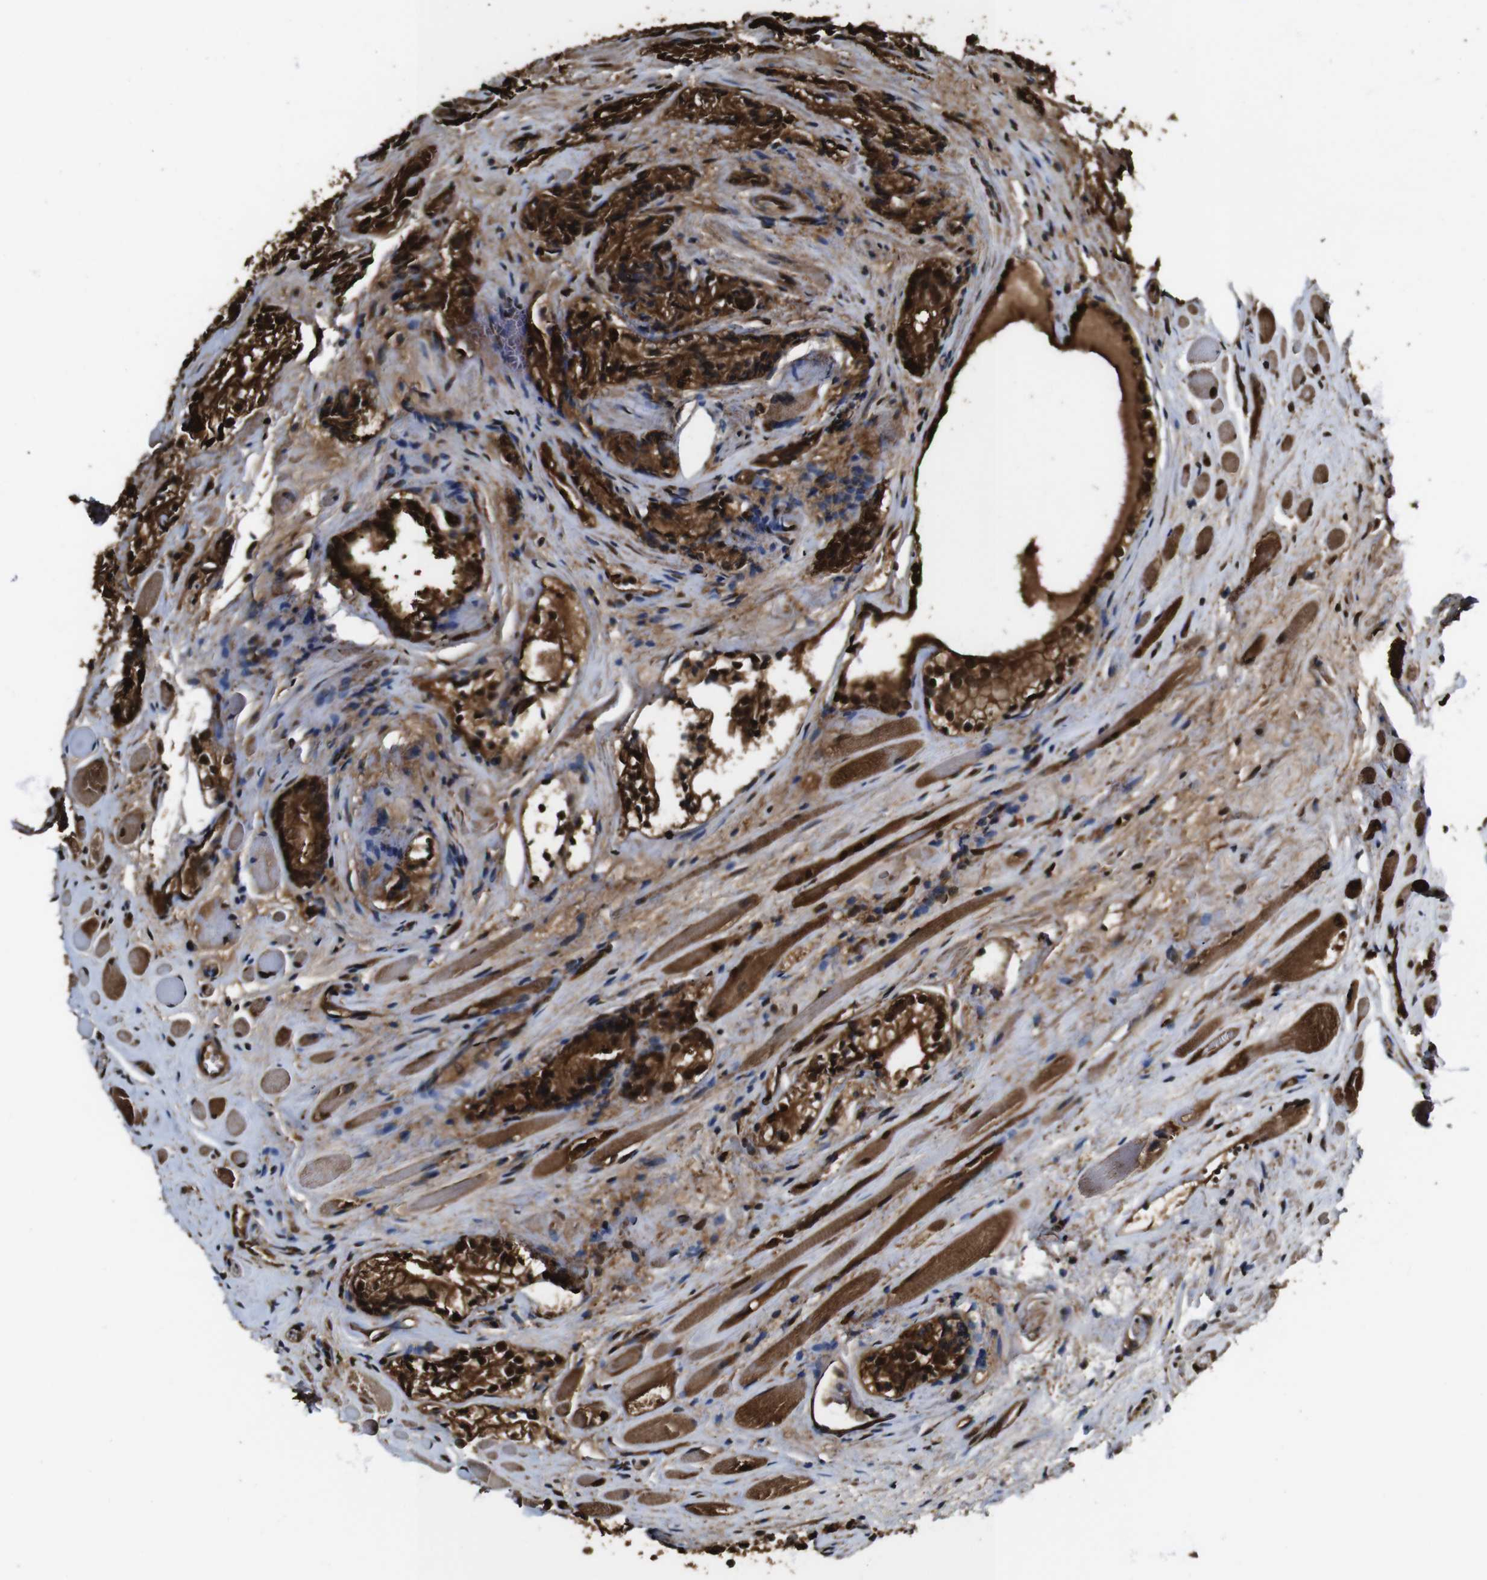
{"staining": {"intensity": "strong", "quantity": ">75%", "location": "cytoplasmic/membranous,nuclear"}, "tissue": "prostate cancer", "cell_type": "Tumor cells", "image_type": "cancer", "snomed": [{"axis": "morphology", "description": "Adenocarcinoma, Low grade"}, {"axis": "topography", "description": "Prostate"}], "caption": "High-power microscopy captured an immunohistochemistry histopathology image of prostate low-grade adenocarcinoma, revealing strong cytoplasmic/membranous and nuclear staining in about >75% of tumor cells. (brown staining indicates protein expression, while blue staining denotes nuclei).", "gene": "VCP", "patient": {"sex": "male", "age": 60}}